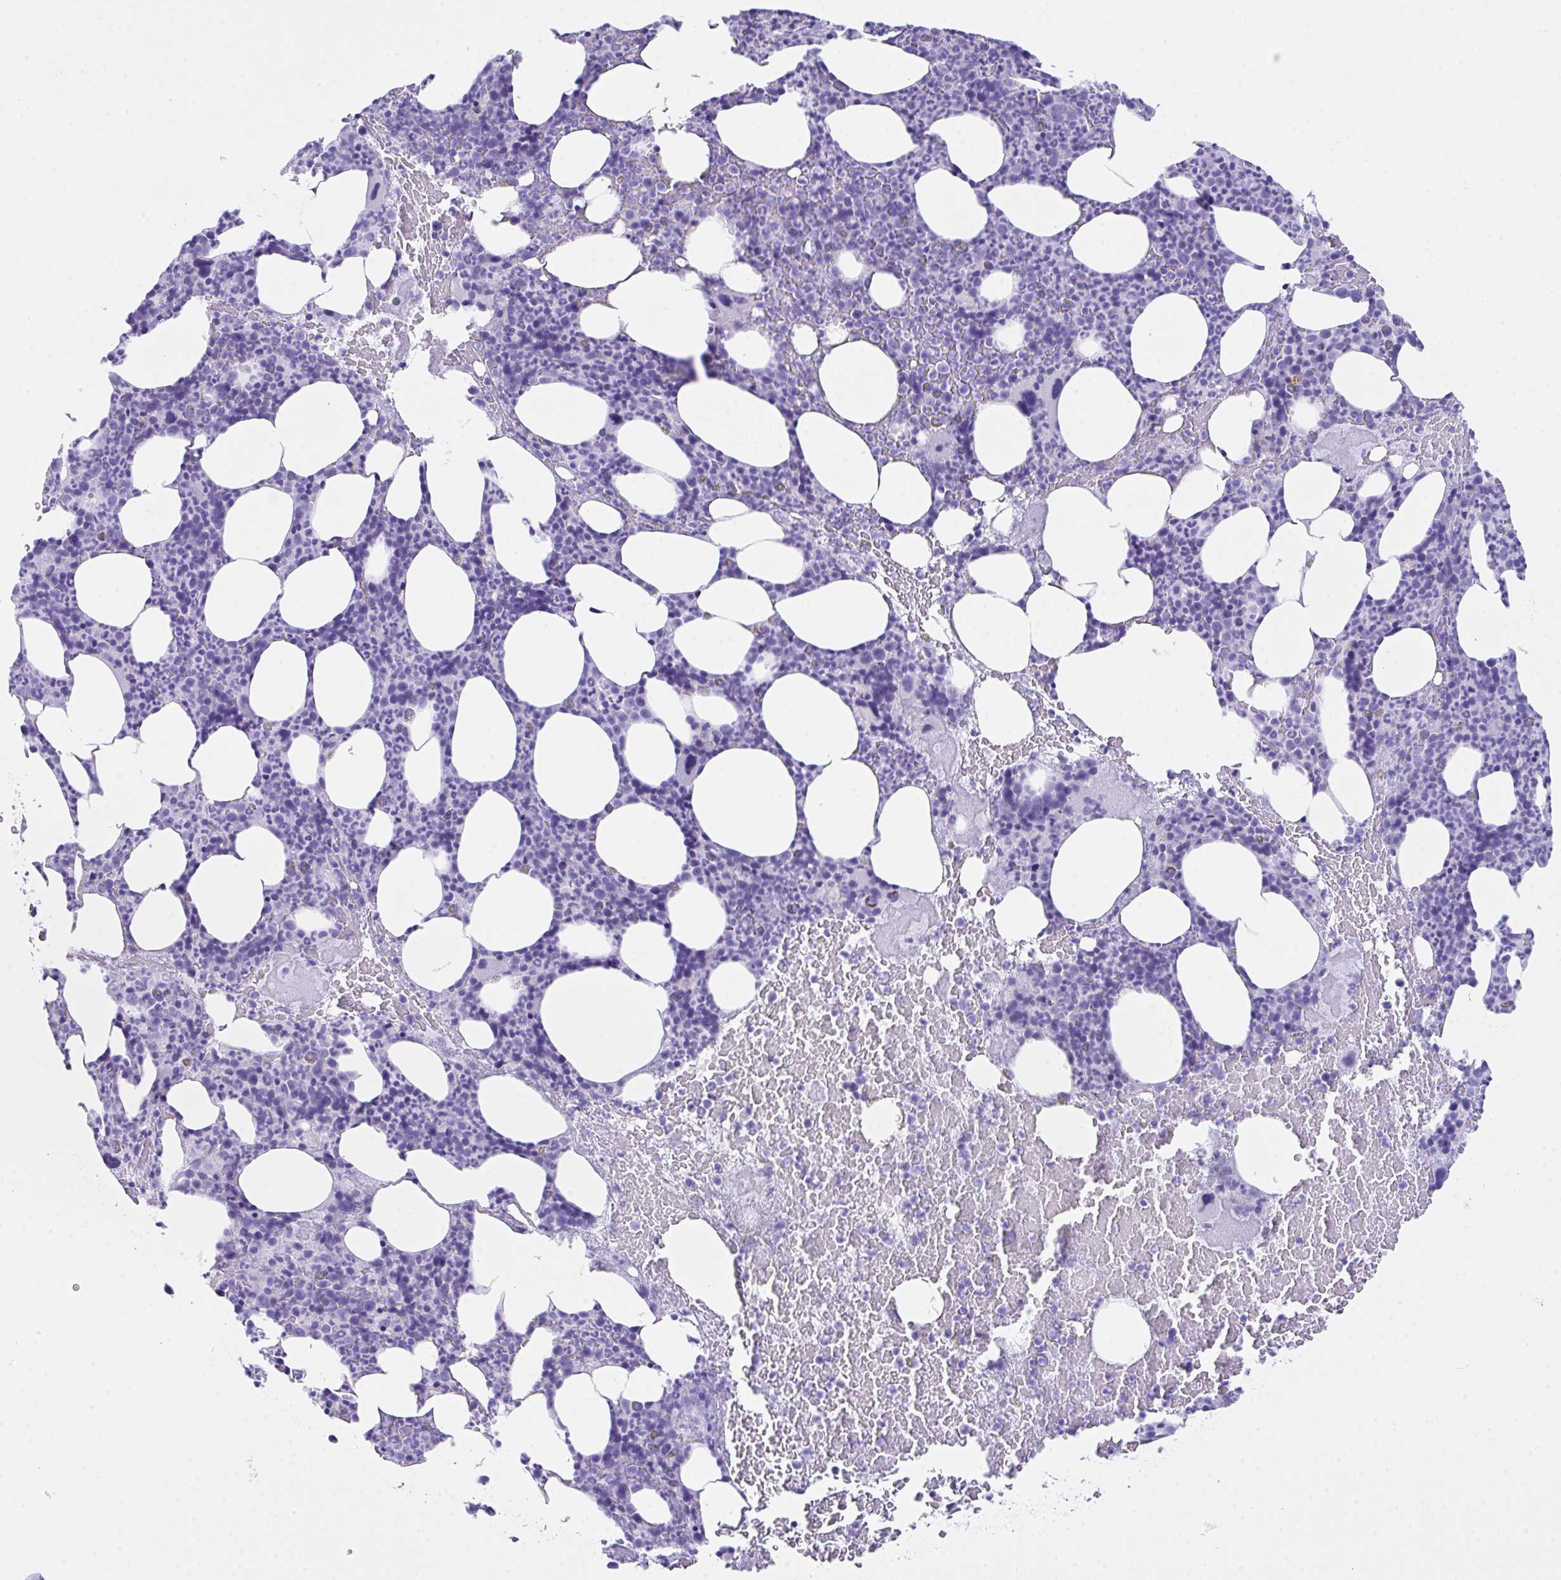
{"staining": {"intensity": "negative", "quantity": "none", "location": "none"}, "tissue": "bone marrow", "cell_type": "Hematopoietic cells", "image_type": "normal", "snomed": [{"axis": "morphology", "description": "Normal tissue, NOS"}, {"axis": "topography", "description": "Bone marrow"}], "caption": "Immunohistochemical staining of unremarkable human bone marrow shows no significant positivity in hematopoietic cells. (Stains: DAB immunohistochemistry (IHC) with hematoxylin counter stain, Microscopy: brightfield microscopy at high magnification).", "gene": "LGALS4", "patient": {"sex": "female", "age": 59}}